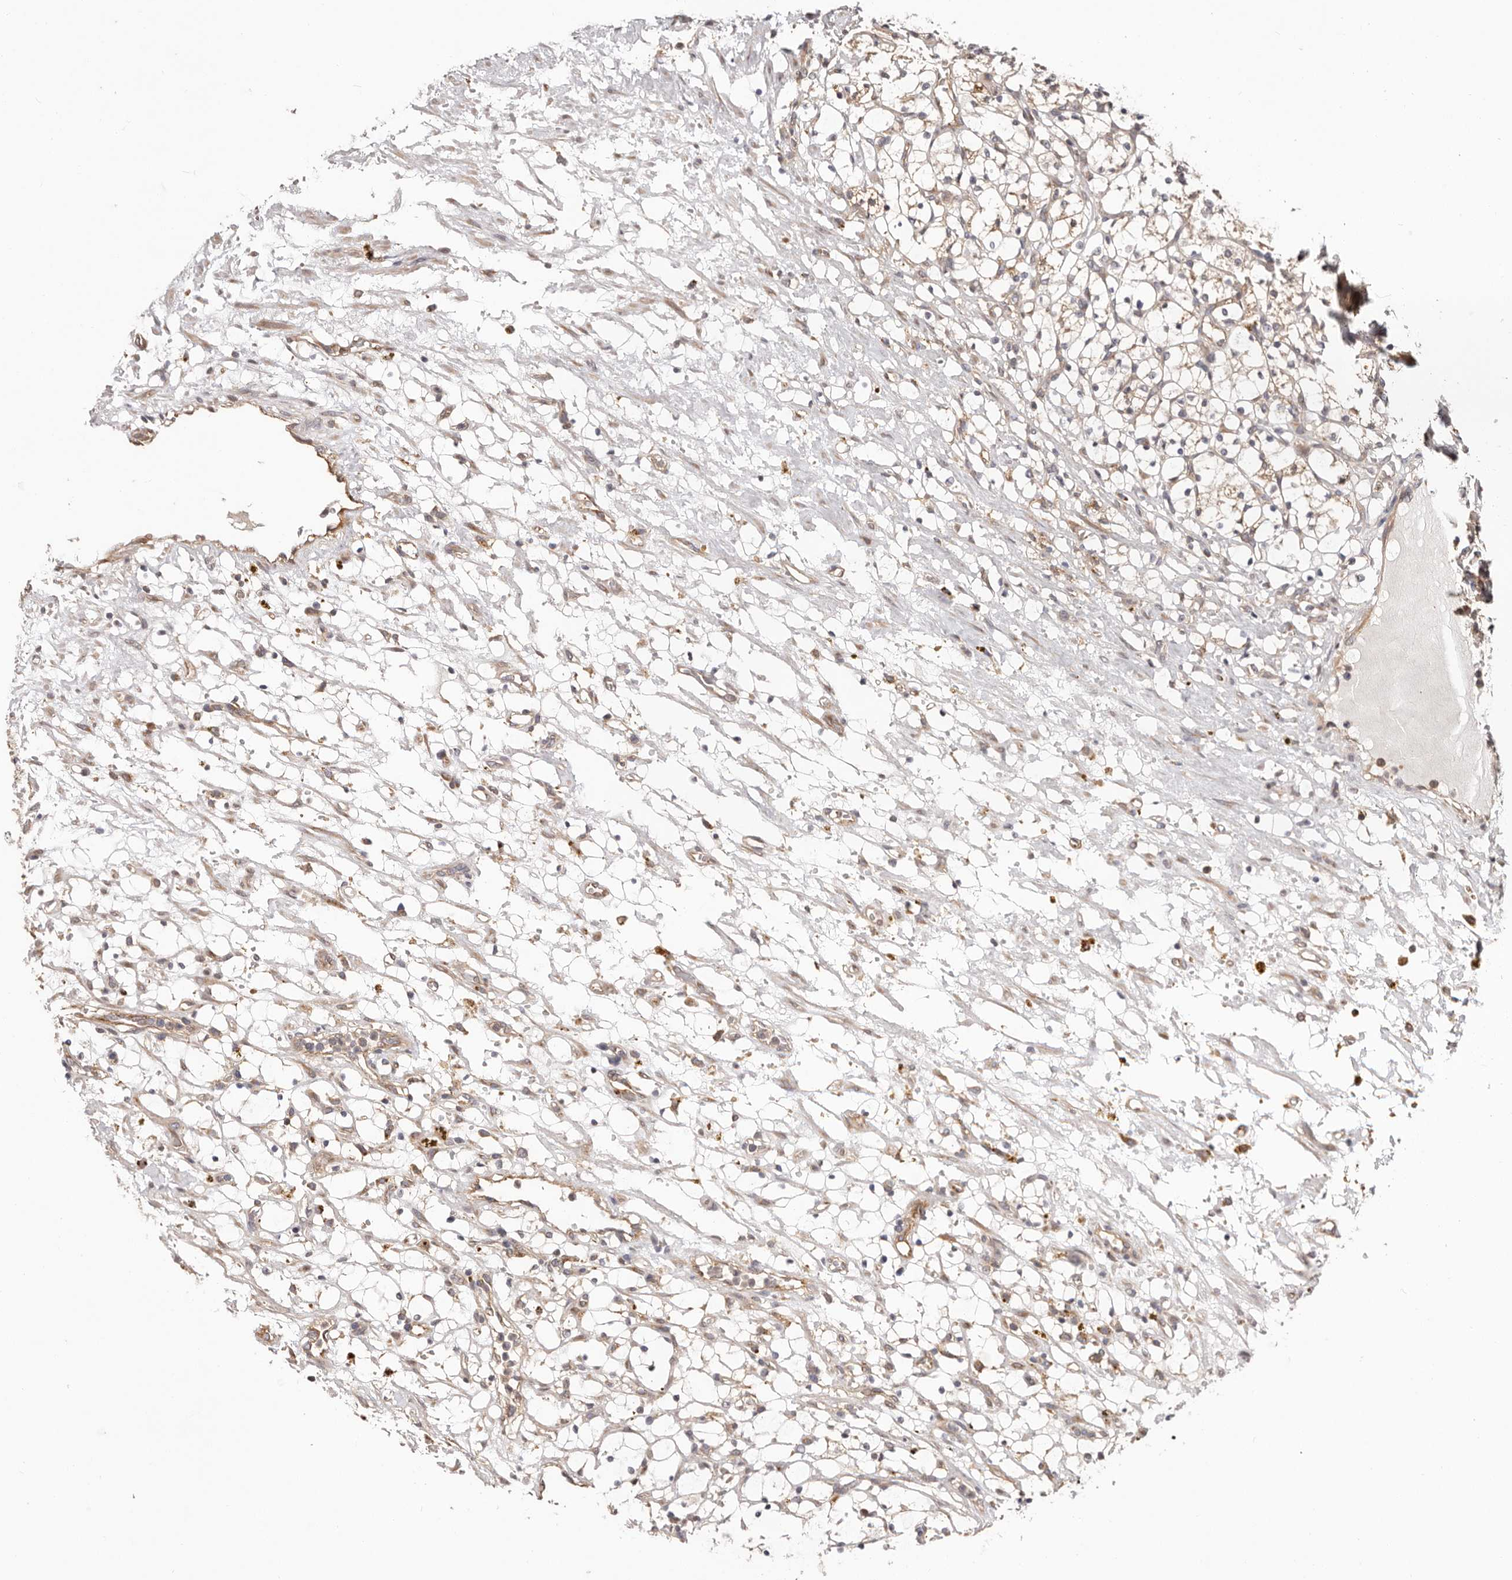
{"staining": {"intensity": "weak", "quantity": "25%-75%", "location": "cytoplasmic/membranous"}, "tissue": "renal cancer", "cell_type": "Tumor cells", "image_type": "cancer", "snomed": [{"axis": "morphology", "description": "Adenocarcinoma, NOS"}, {"axis": "topography", "description": "Kidney"}], "caption": "This micrograph exhibits adenocarcinoma (renal) stained with immunohistochemistry to label a protein in brown. The cytoplasmic/membranous of tumor cells show weak positivity for the protein. Nuclei are counter-stained blue.", "gene": "USP33", "patient": {"sex": "female", "age": 69}}